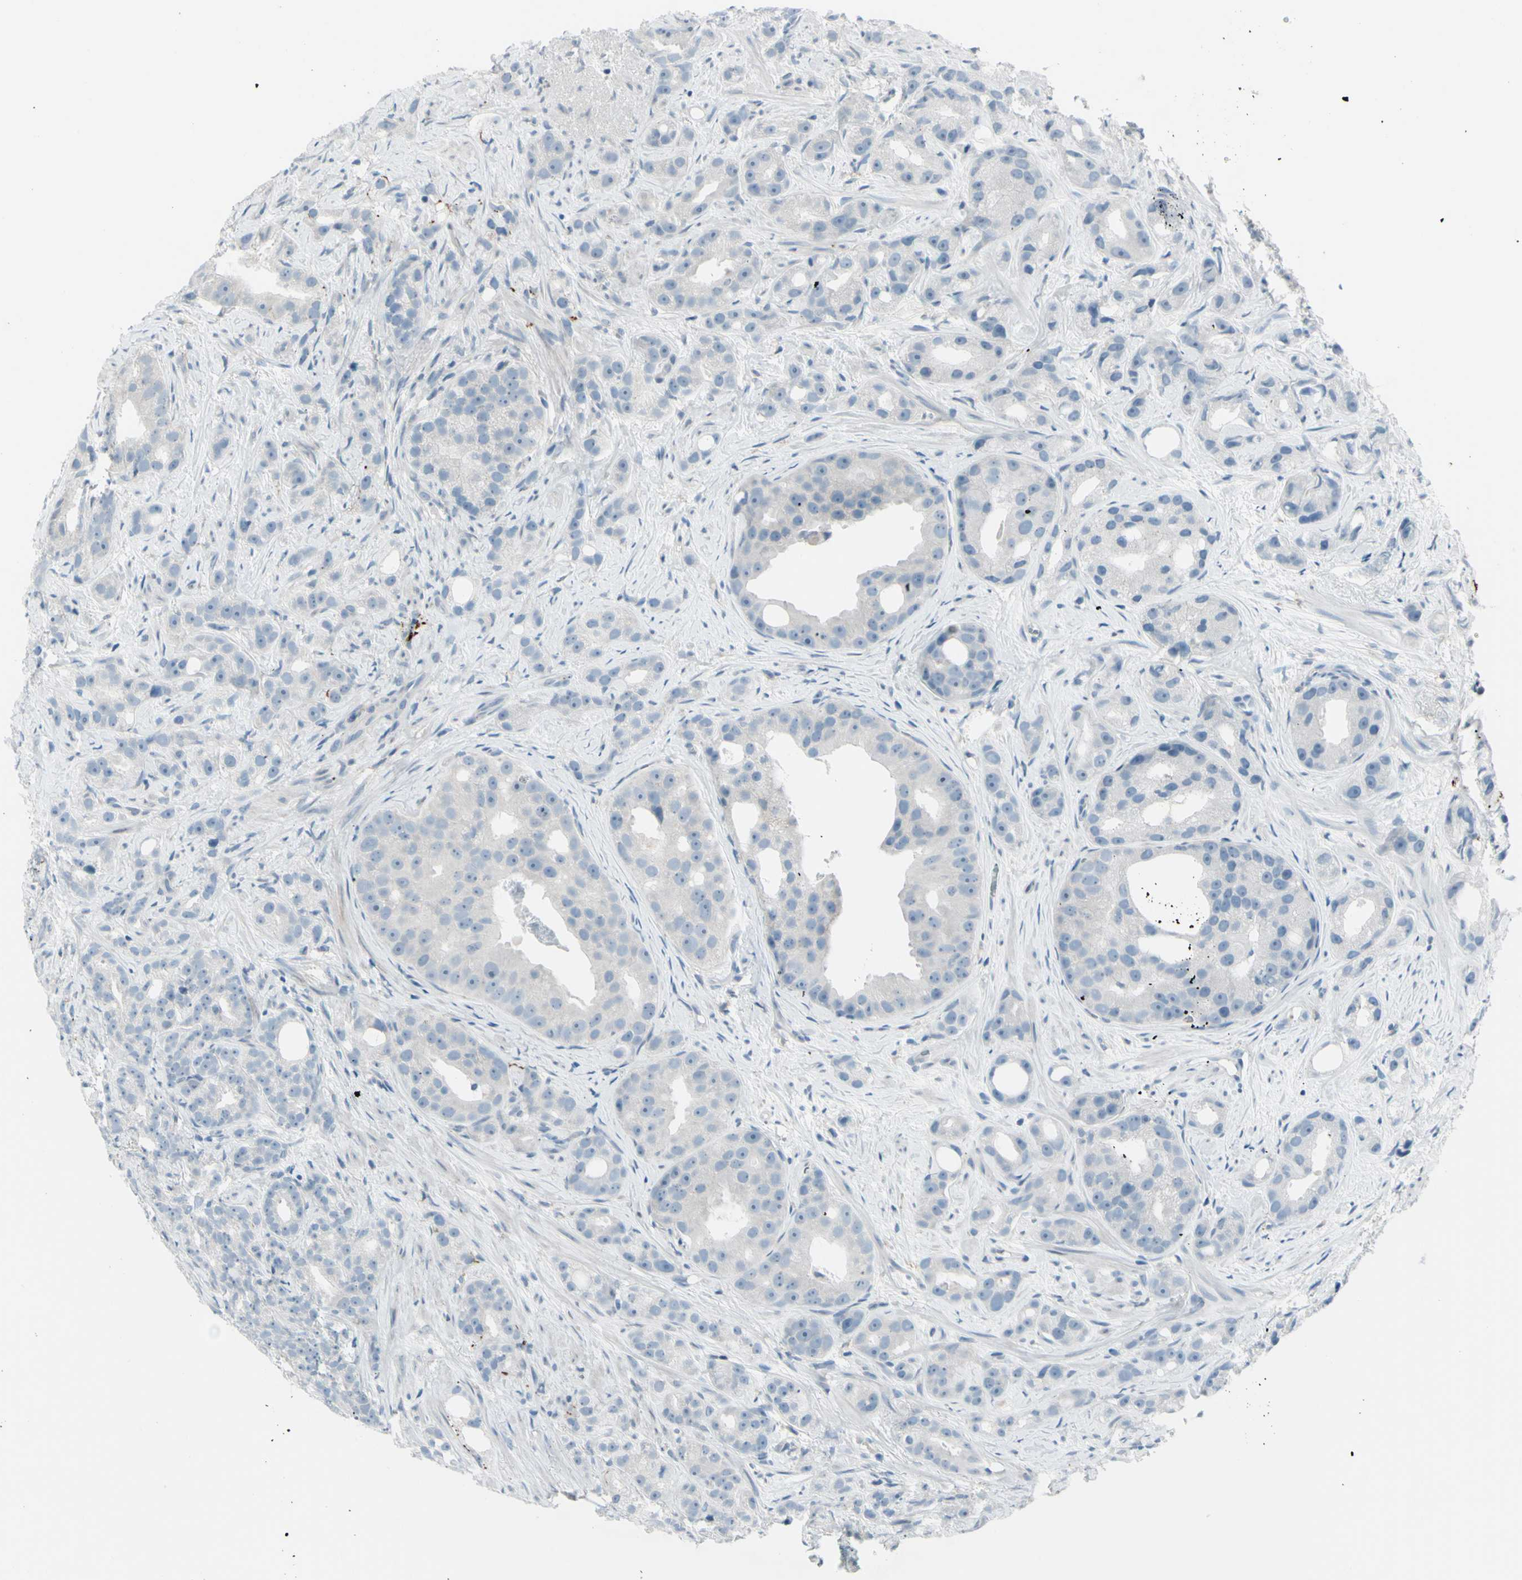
{"staining": {"intensity": "negative", "quantity": "none", "location": "none"}, "tissue": "prostate cancer", "cell_type": "Tumor cells", "image_type": "cancer", "snomed": [{"axis": "morphology", "description": "Adenocarcinoma, Low grade"}, {"axis": "topography", "description": "Prostate"}], "caption": "This histopathology image is of prostate low-grade adenocarcinoma stained with immunohistochemistry (IHC) to label a protein in brown with the nuclei are counter-stained blue. There is no expression in tumor cells.", "gene": "GPR34", "patient": {"sex": "male", "age": 89}}